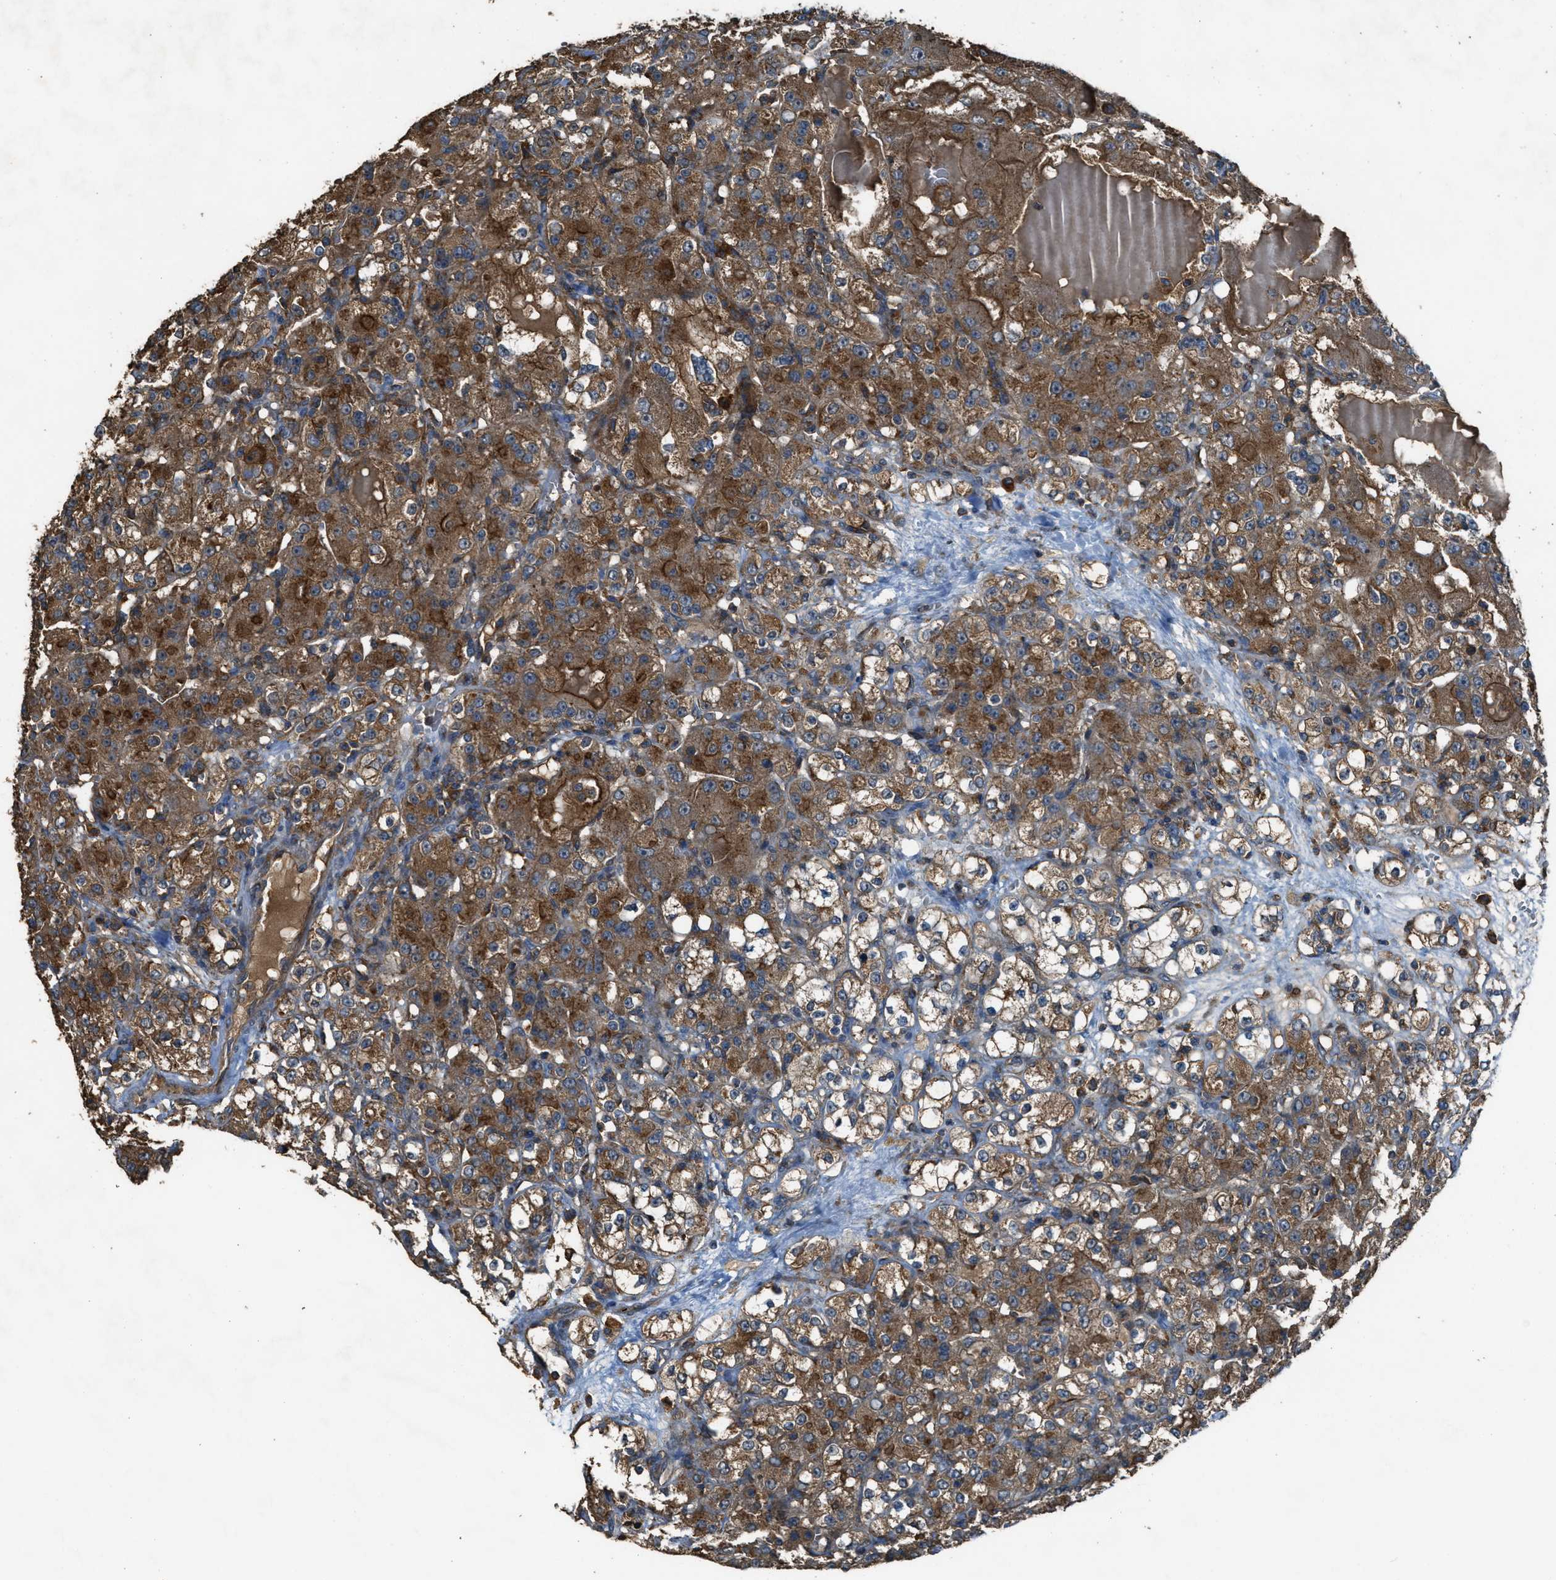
{"staining": {"intensity": "strong", "quantity": ">75%", "location": "cytoplasmic/membranous"}, "tissue": "renal cancer", "cell_type": "Tumor cells", "image_type": "cancer", "snomed": [{"axis": "morphology", "description": "Normal tissue, NOS"}, {"axis": "morphology", "description": "Adenocarcinoma, NOS"}, {"axis": "topography", "description": "Kidney"}], "caption": "Immunohistochemical staining of human renal cancer (adenocarcinoma) demonstrates high levels of strong cytoplasmic/membranous positivity in approximately >75% of tumor cells.", "gene": "MAP3K8", "patient": {"sex": "male", "age": 61}}